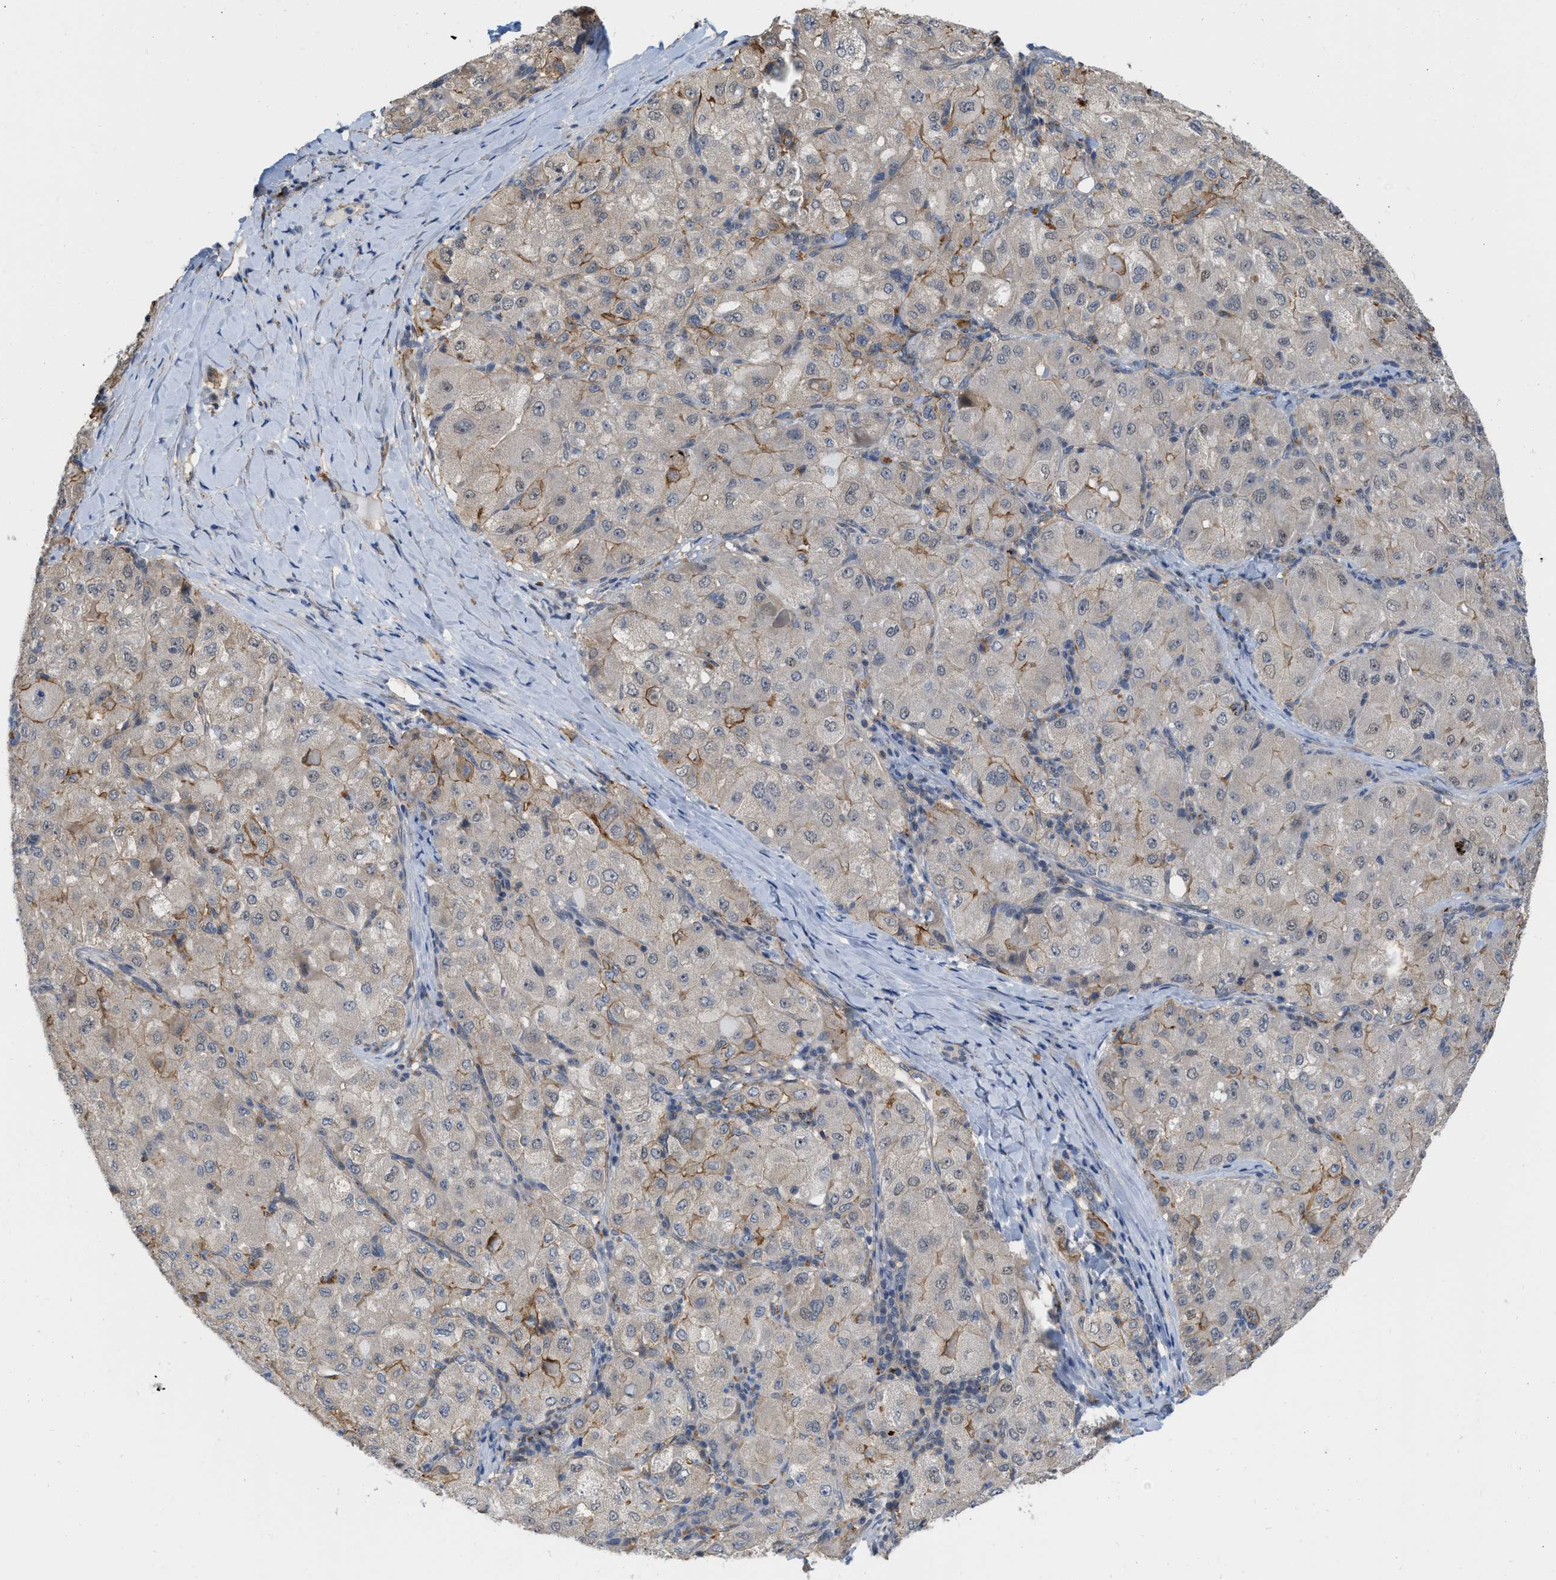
{"staining": {"intensity": "negative", "quantity": "none", "location": "none"}, "tissue": "liver cancer", "cell_type": "Tumor cells", "image_type": "cancer", "snomed": [{"axis": "morphology", "description": "Carcinoma, Hepatocellular, NOS"}, {"axis": "topography", "description": "Liver"}], "caption": "Tumor cells show no significant expression in liver hepatocellular carcinoma.", "gene": "NAPEPLD", "patient": {"sex": "male", "age": 80}}